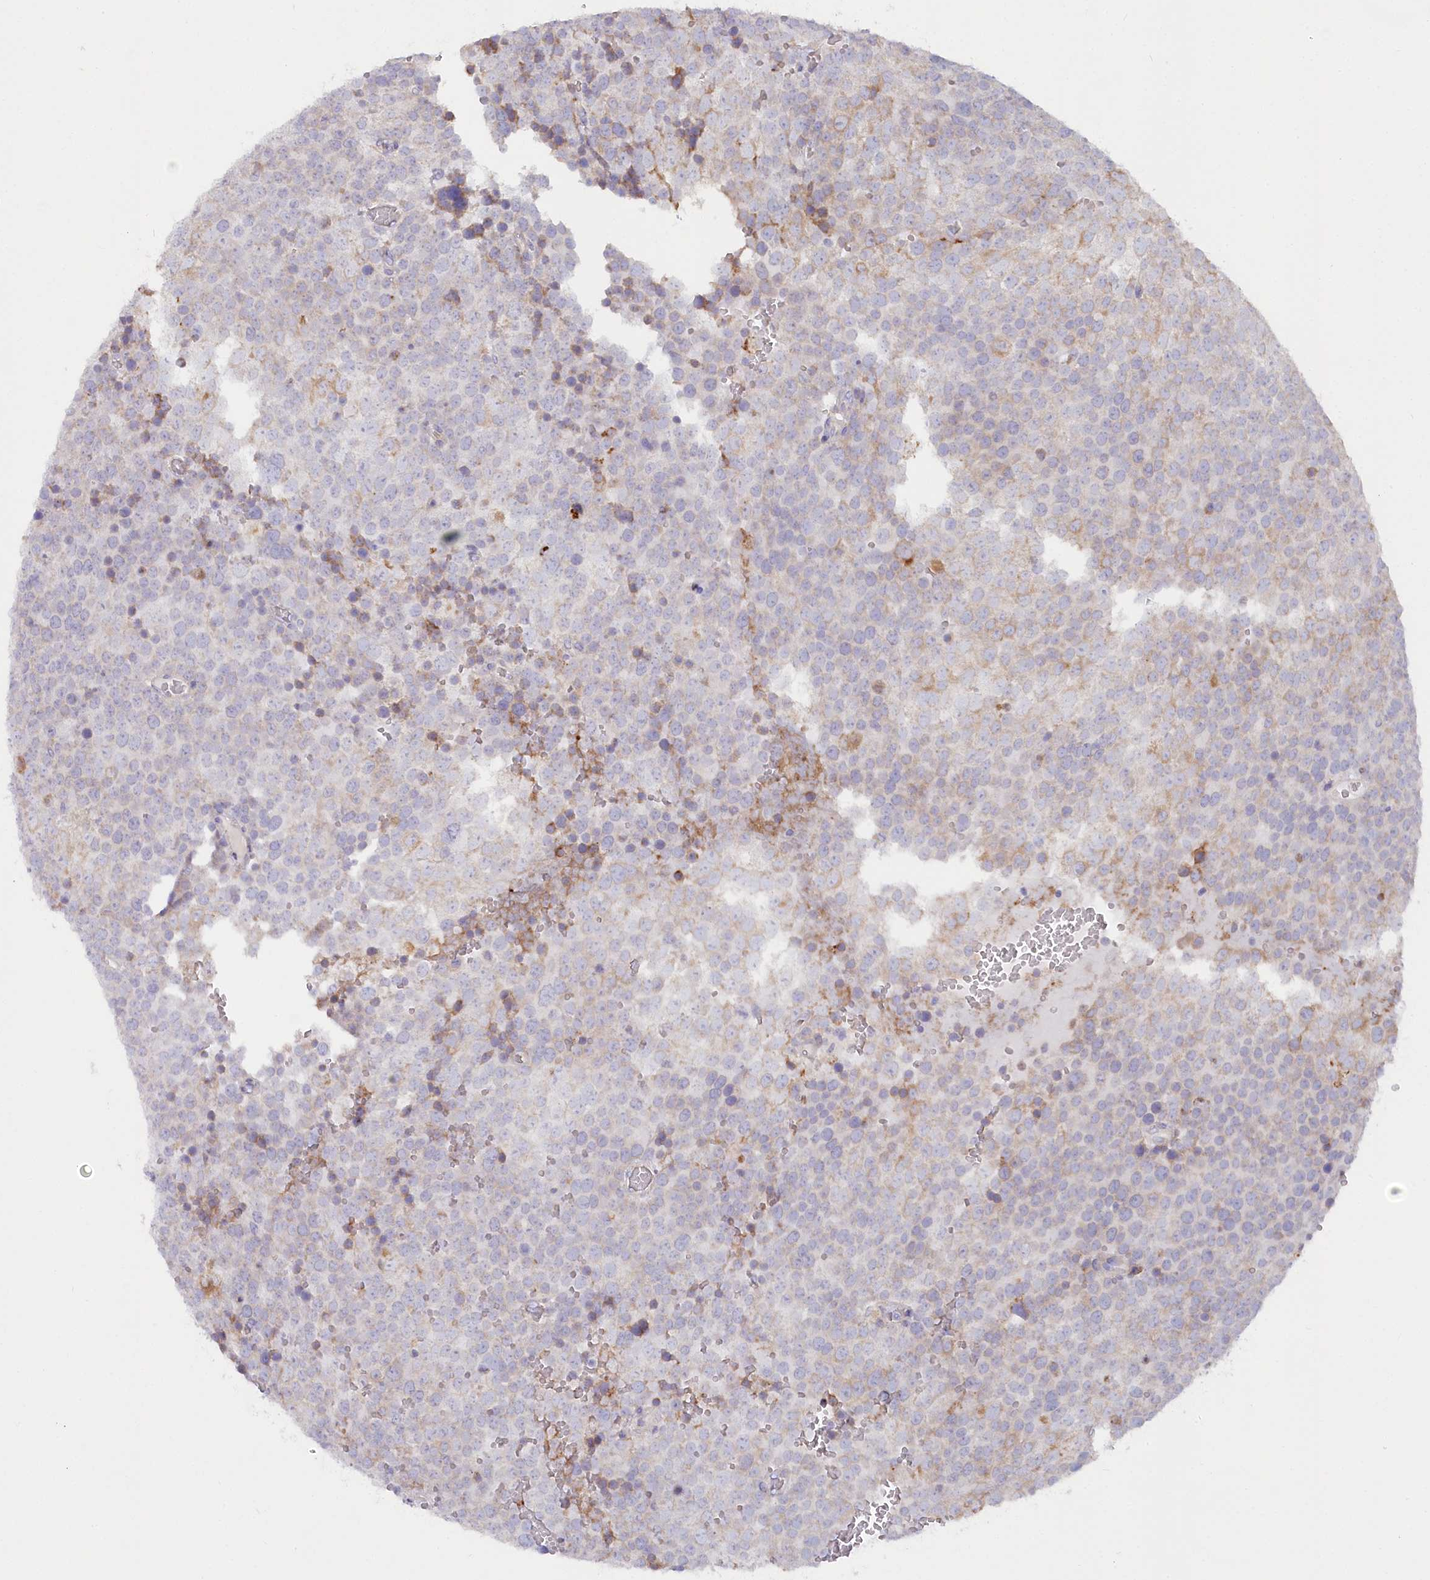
{"staining": {"intensity": "moderate", "quantity": "<25%", "location": "cytoplasmic/membranous"}, "tissue": "testis cancer", "cell_type": "Tumor cells", "image_type": "cancer", "snomed": [{"axis": "morphology", "description": "Seminoma, NOS"}, {"axis": "topography", "description": "Testis"}], "caption": "This is an image of IHC staining of testis seminoma, which shows moderate positivity in the cytoplasmic/membranous of tumor cells.", "gene": "POGLUT1", "patient": {"sex": "male", "age": 71}}